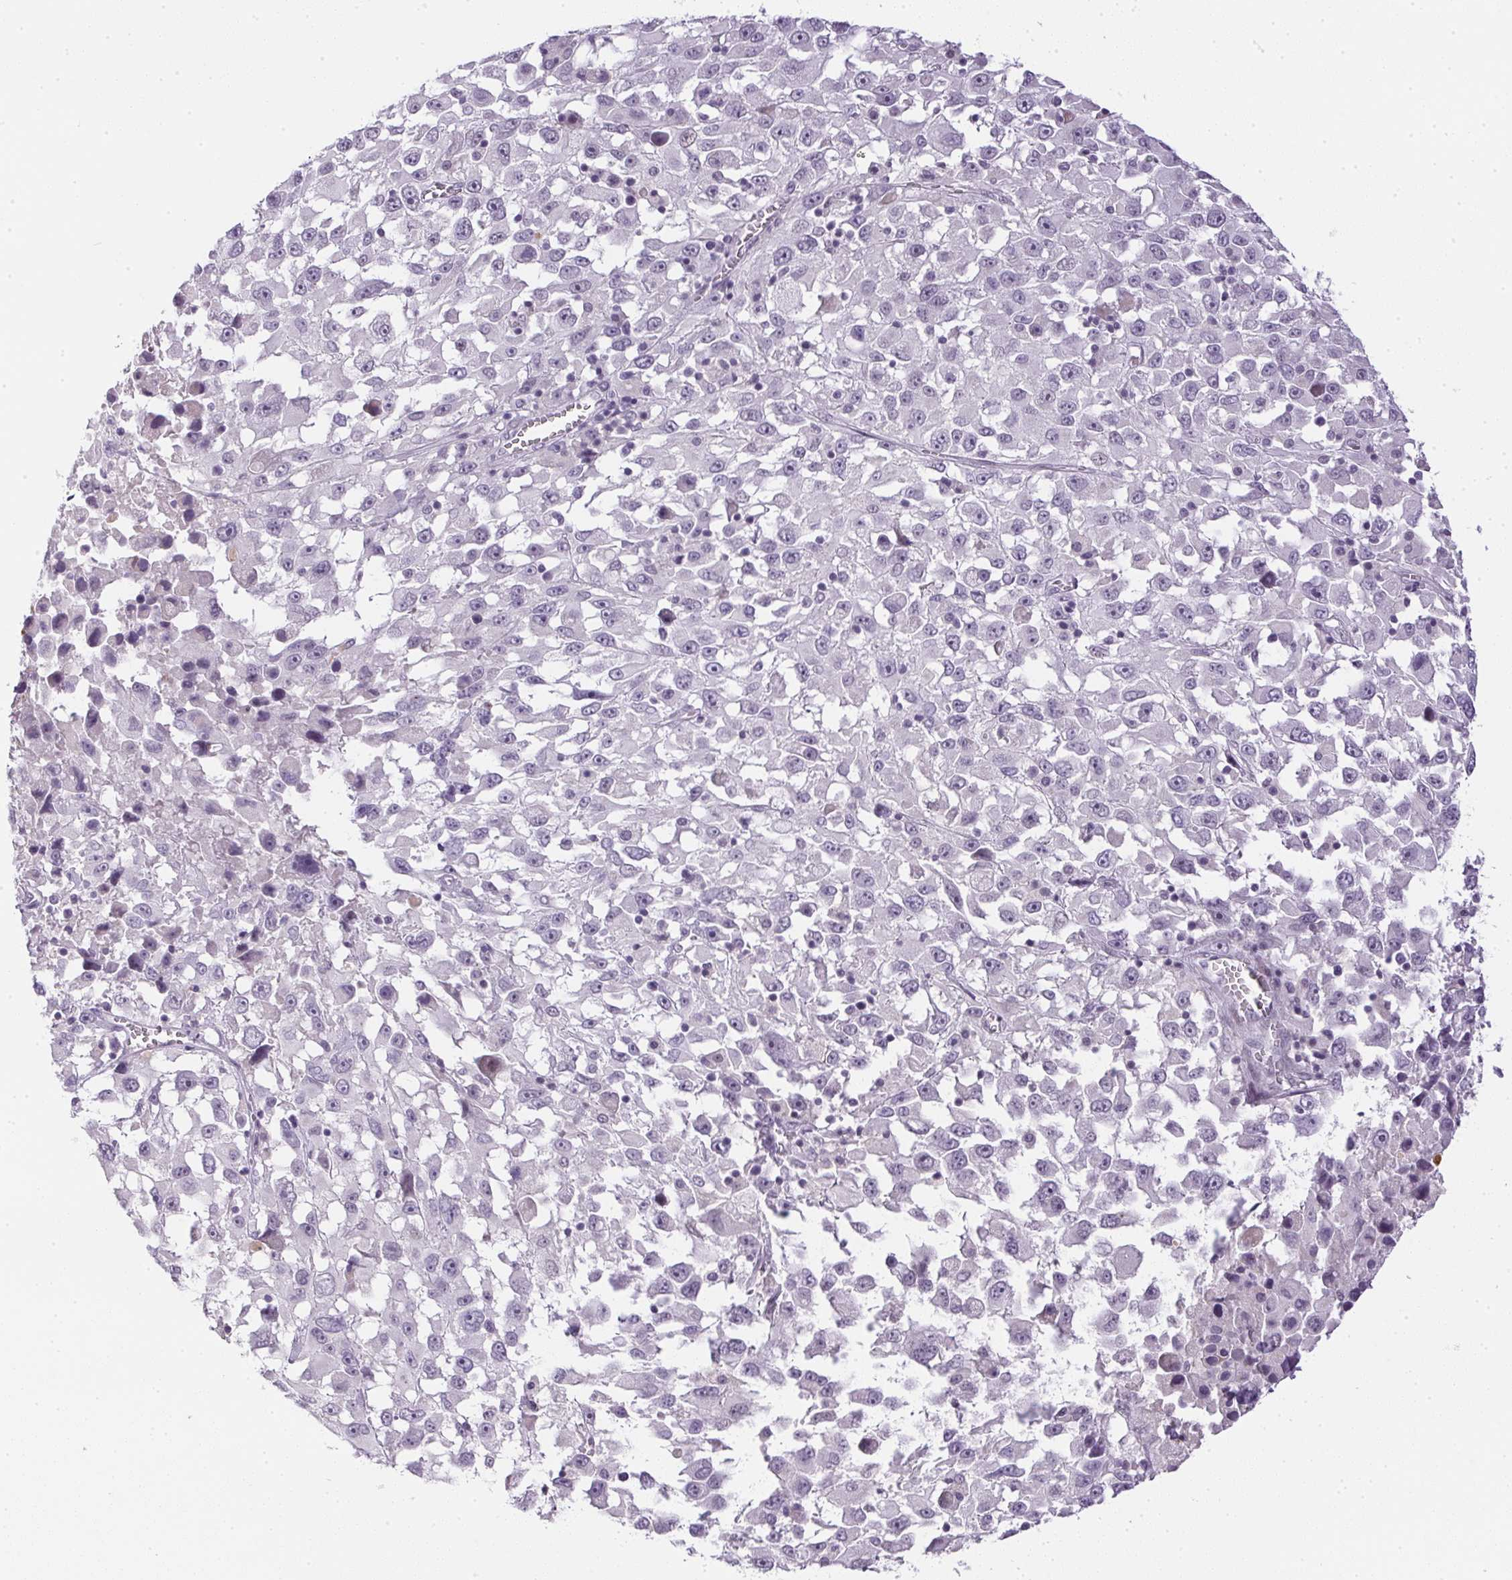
{"staining": {"intensity": "negative", "quantity": "none", "location": "none"}, "tissue": "melanoma", "cell_type": "Tumor cells", "image_type": "cancer", "snomed": [{"axis": "morphology", "description": "Malignant melanoma, Metastatic site"}, {"axis": "topography", "description": "Soft tissue"}], "caption": "An IHC histopathology image of malignant melanoma (metastatic site) is shown. There is no staining in tumor cells of malignant melanoma (metastatic site).", "gene": "GSDMC", "patient": {"sex": "male", "age": 50}}